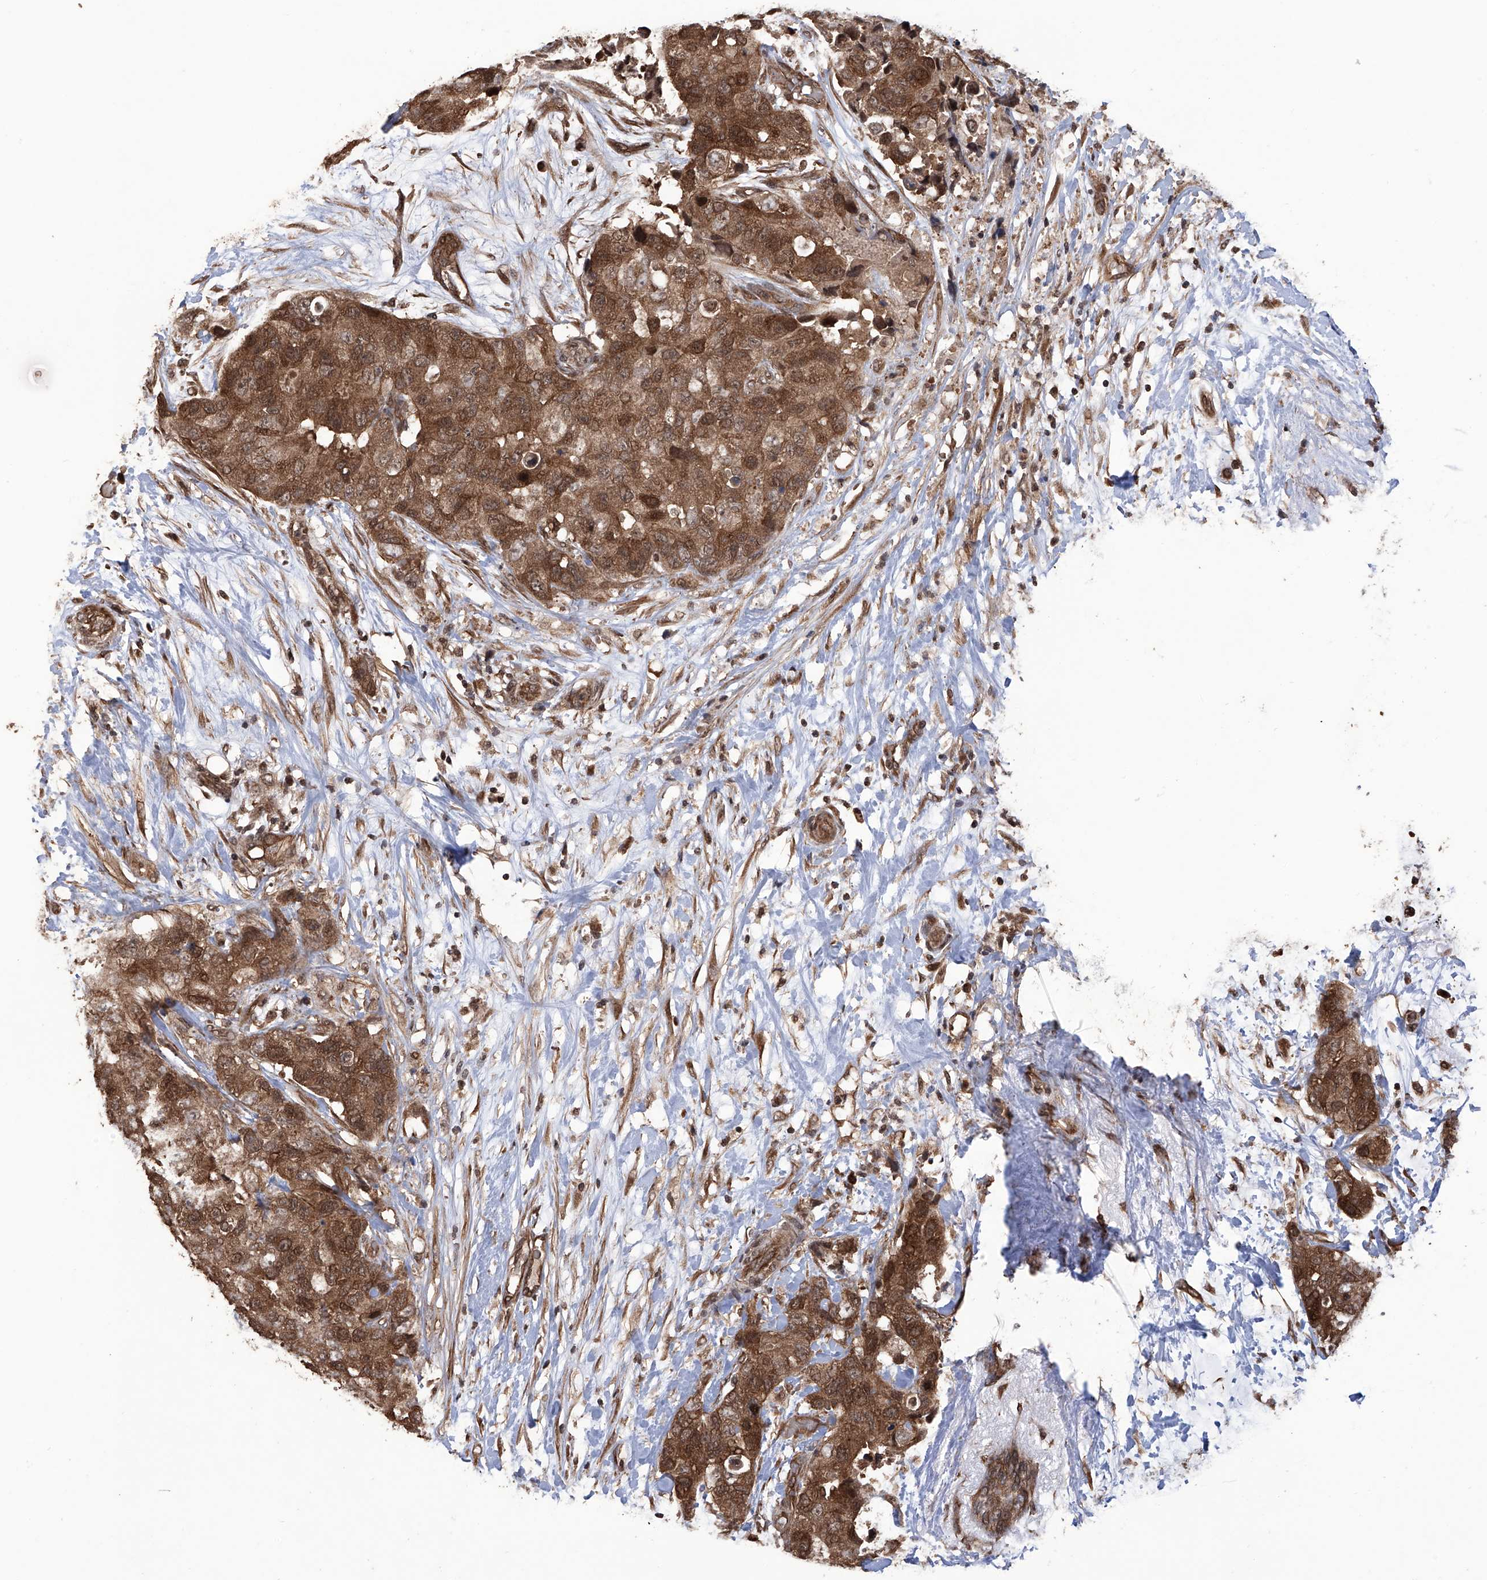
{"staining": {"intensity": "moderate", "quantity": ">75%", "location": "cytoplasmic/membranous,nuclear"}, "tissue": "breast cancer", "cell_type": "Tumor cells", "image_type": "cancer", "snomed": [{"axis": "morphology", "description": "Duct carcinoma"}, {"axis": "topography", "description": "Breast"}], "caption": "Breast cancer was stained to show a protein in brown. There is medium levels of moderate cytoplasmic/membranous and nuclear staining in approximately >75% of tumor cells.", "gene": "LYSMD4", "patient": {"sex": "female", "age": 62}}